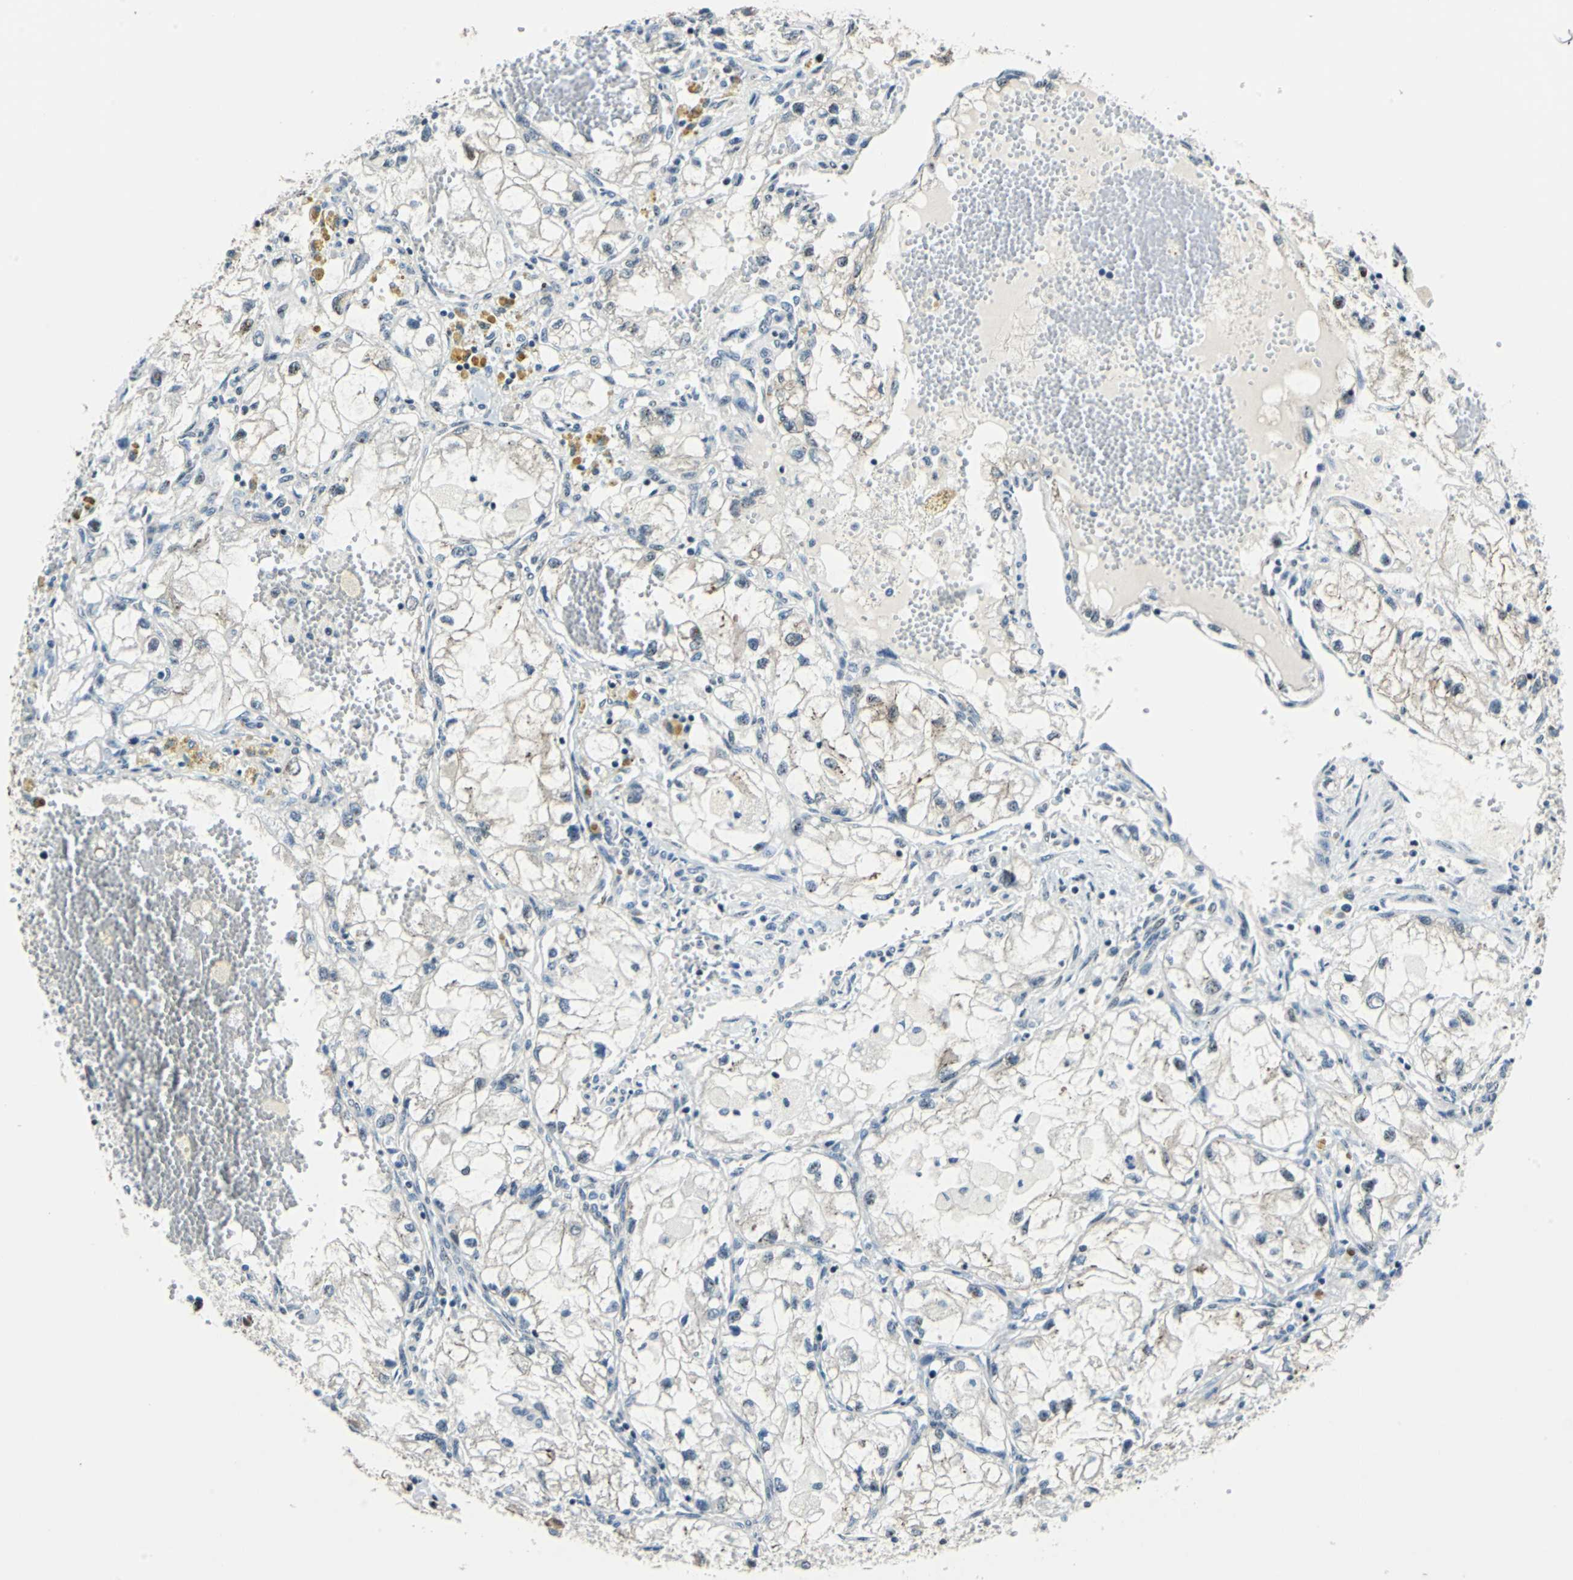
{"staining": {"intensity": "weak", "quantity": "<25%", "location": "cytoplasmic/membranous,nuclear"}, "tissue": "renal cancer", "cell_type": "Tumor cells", "image_type": "cancer", "snomed": [{"axis": "morphology", "description": "Adenocarcinoma, NOS"}, {"axis": "topography", "description": "Kidney"}], "caption": "IHC of renal cancer reveals no expression in tumor cells. The staining is performed using DAB brown chromogen with nuclei counter-stained in using hematoxylin.", "gene": "HCFC2", "patient": {"sex": "female", "age": 70}}